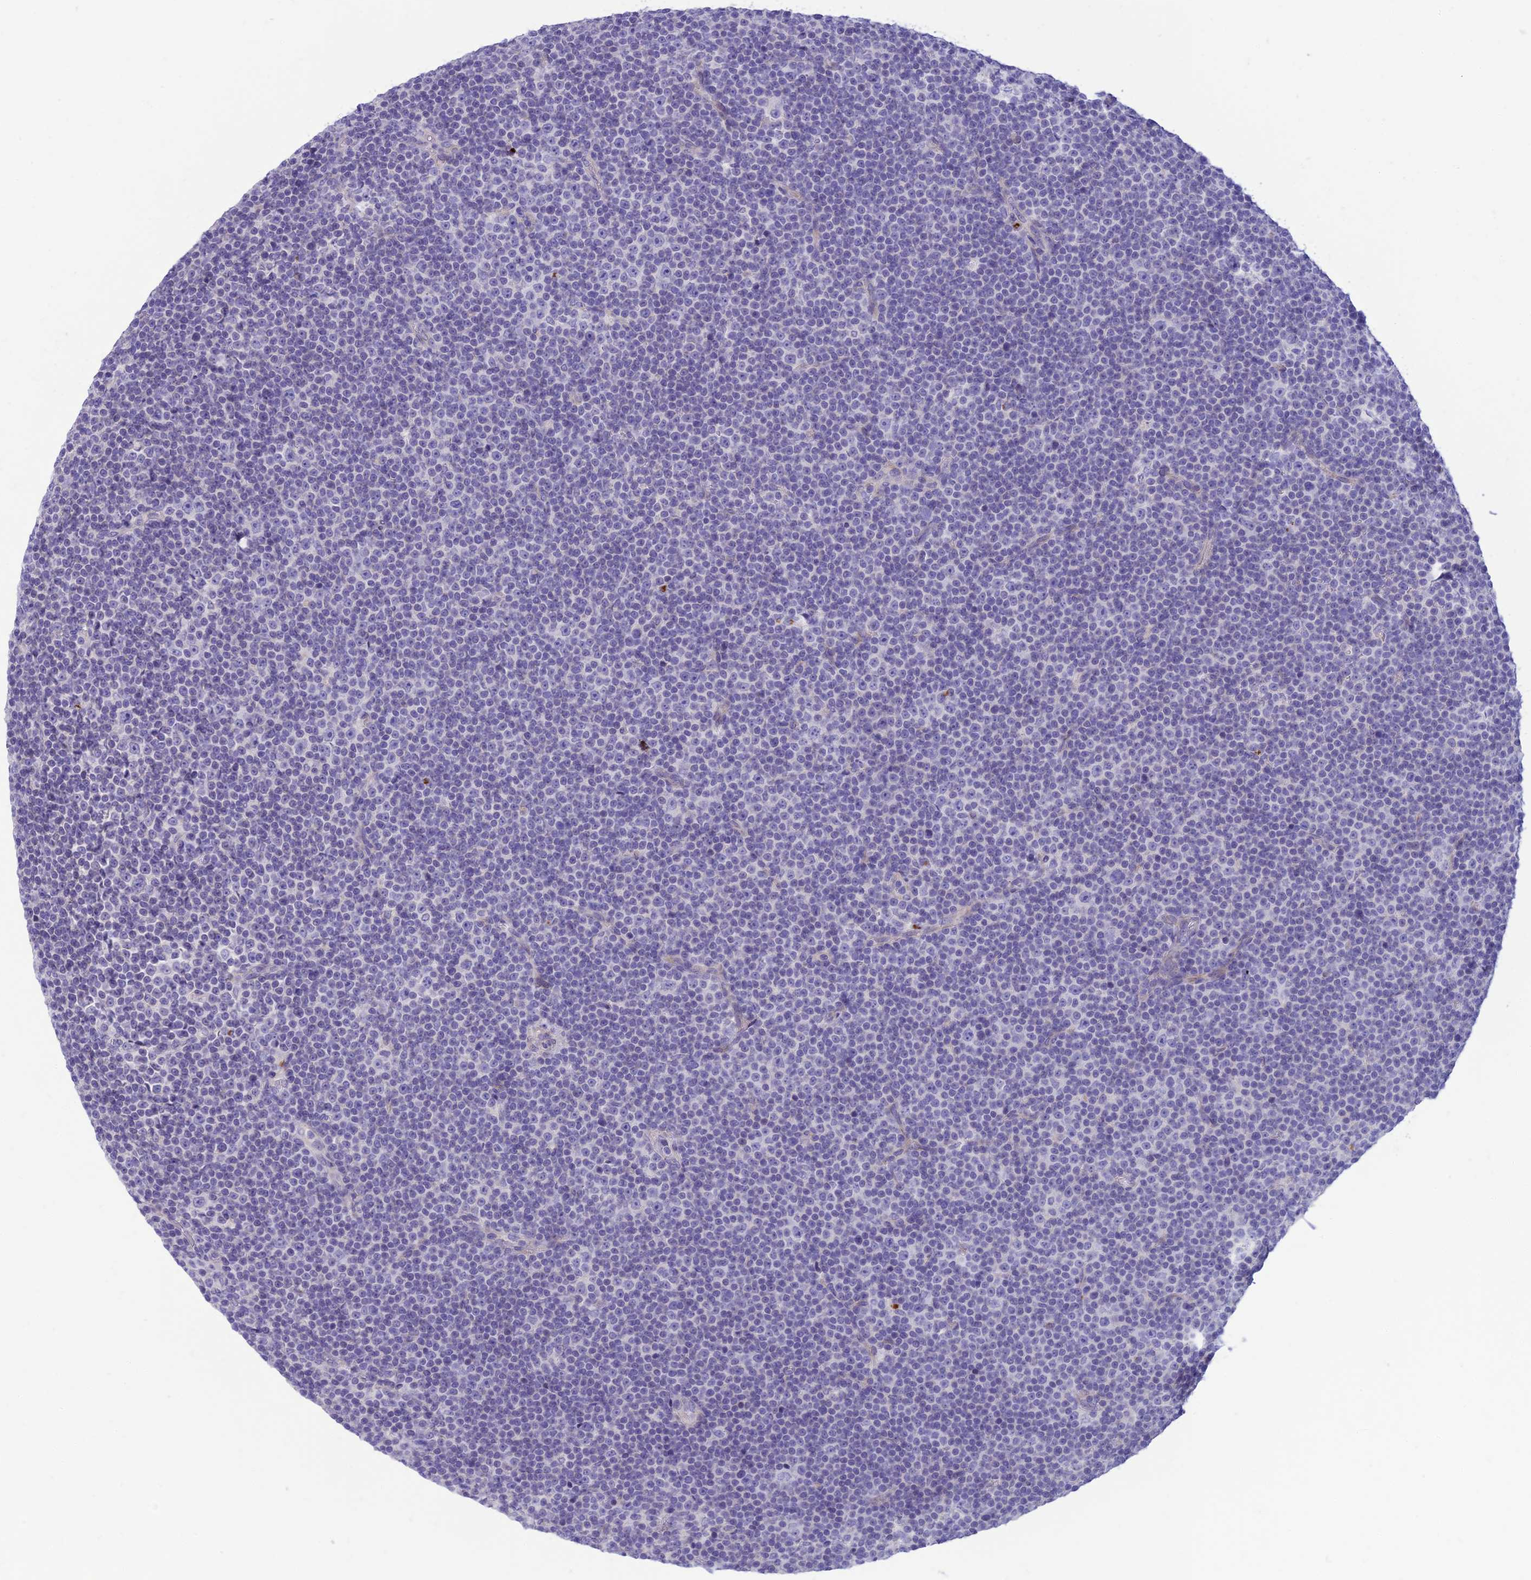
{"staining": {"intensity": "negative", "quantity": "none", "location": "none"}, "tissue": "lymphoma", "cell_type": "Tumor cells", "image_type": "cancer", "snomed": [{"axis": "morphology", "description": "Malignant lymphoma, non-Hodgkin's type, Low grade"}, {"axis": "topography", "description": "Lymph node"}], "caption": "A high-resolution image shows immunohistochemistry (IHC) staining of malignant lymphoma, non-Hodgkin's type (low-grade), which exhibits no significant positivity in tumor cells.", "gene": "DHDH", "patient": {"sex": "female", "age": 67}}